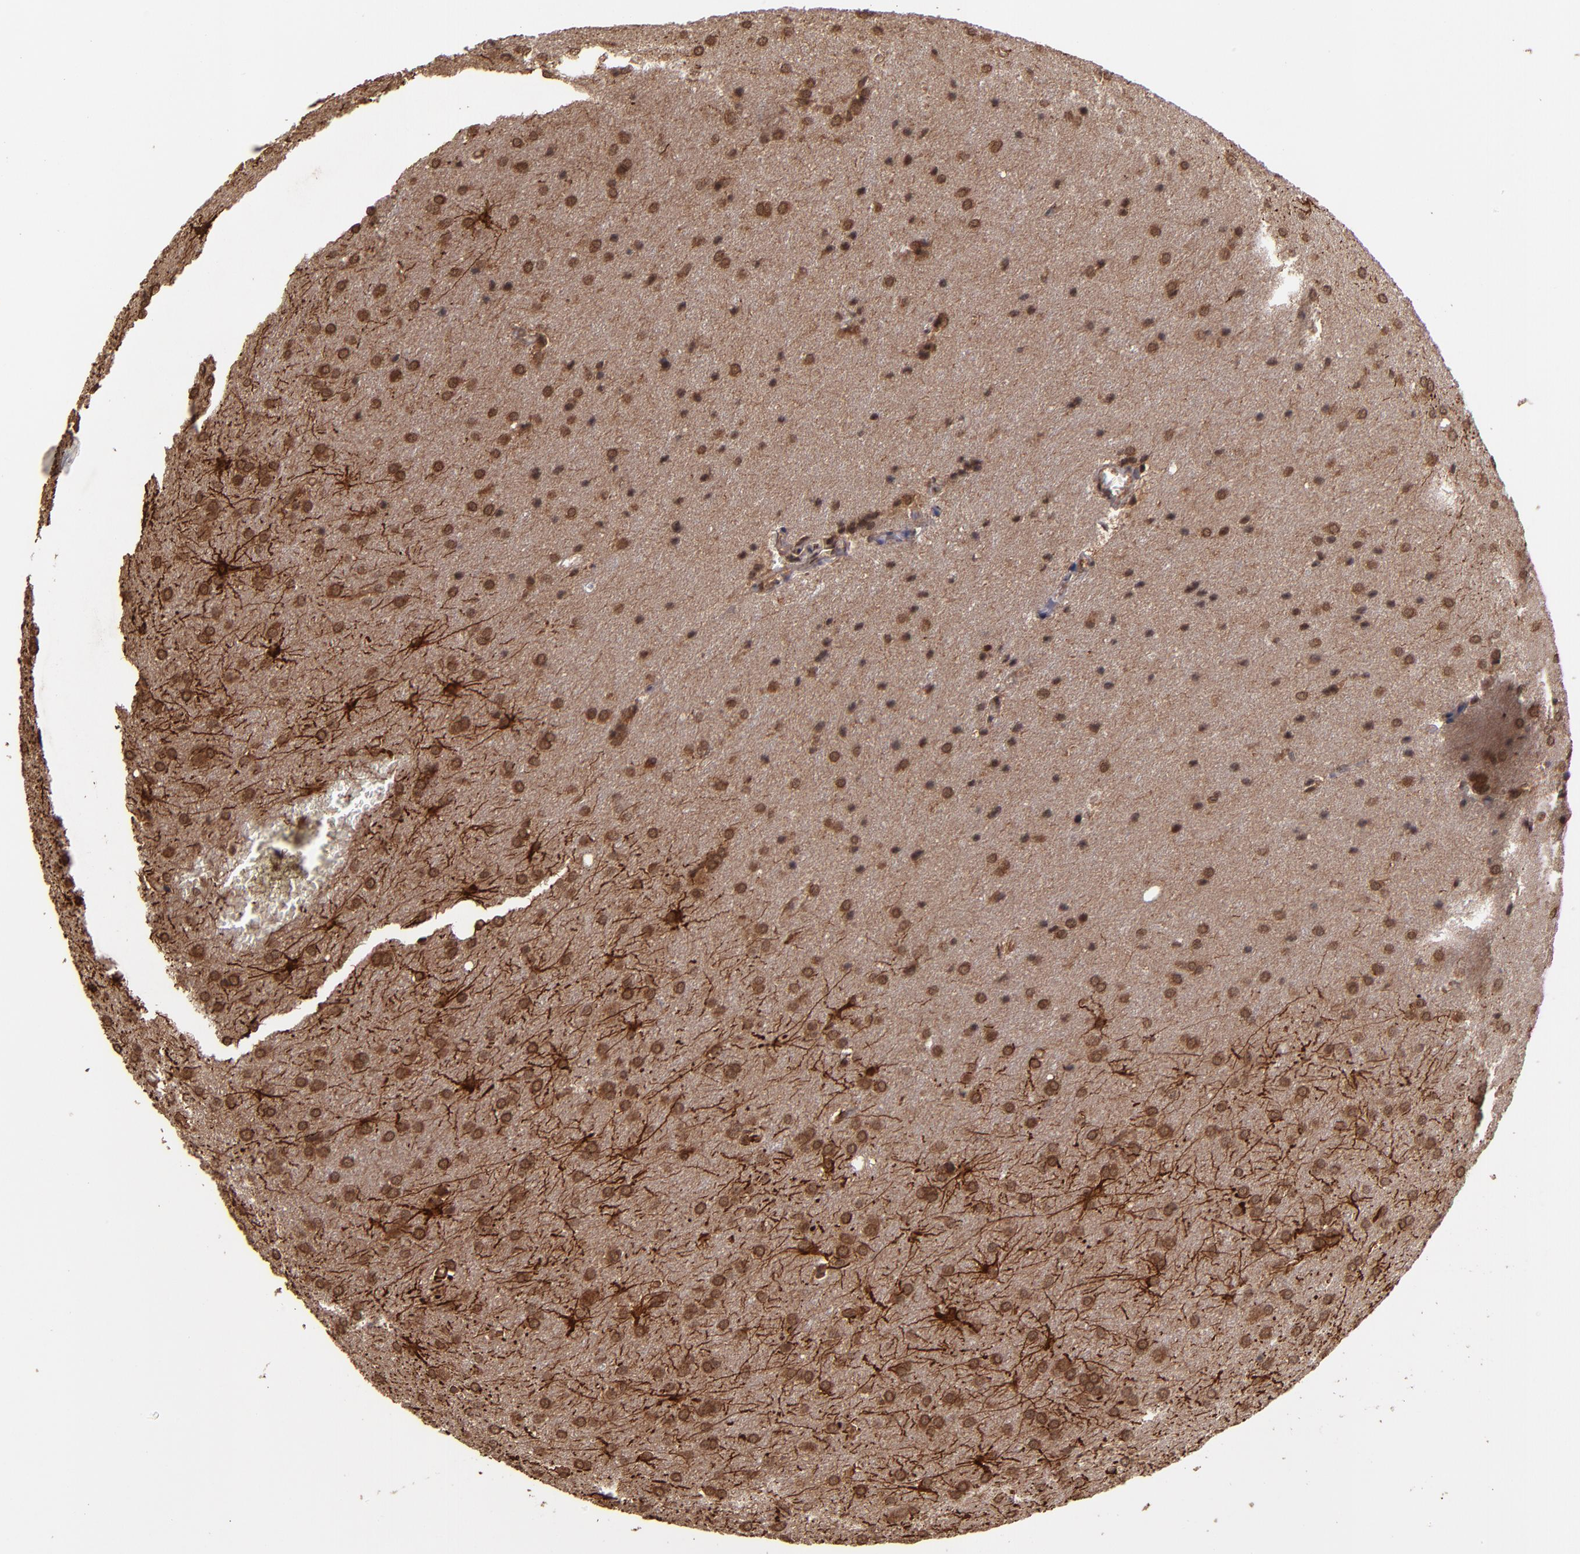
{"staining": {"intensity": "strong", "quantity": ">75%", "location": "cytoplasmic/membranous"}, "tissue": "glioma", "cell_type": "Tumor cells", "image_type": "cancer", "snomed": [{"axis": "morphology", "description": "Glioma, malignant, Low grade"}, {"axis": "topography", "description": "Brain"}], "caption": "Human low-grade glioma (malignant) stained with a protein marker demonstrates strong staining in tumor cells.", "gene": "NFE2L2", "patient": {"sex": "female", "age": 32}}